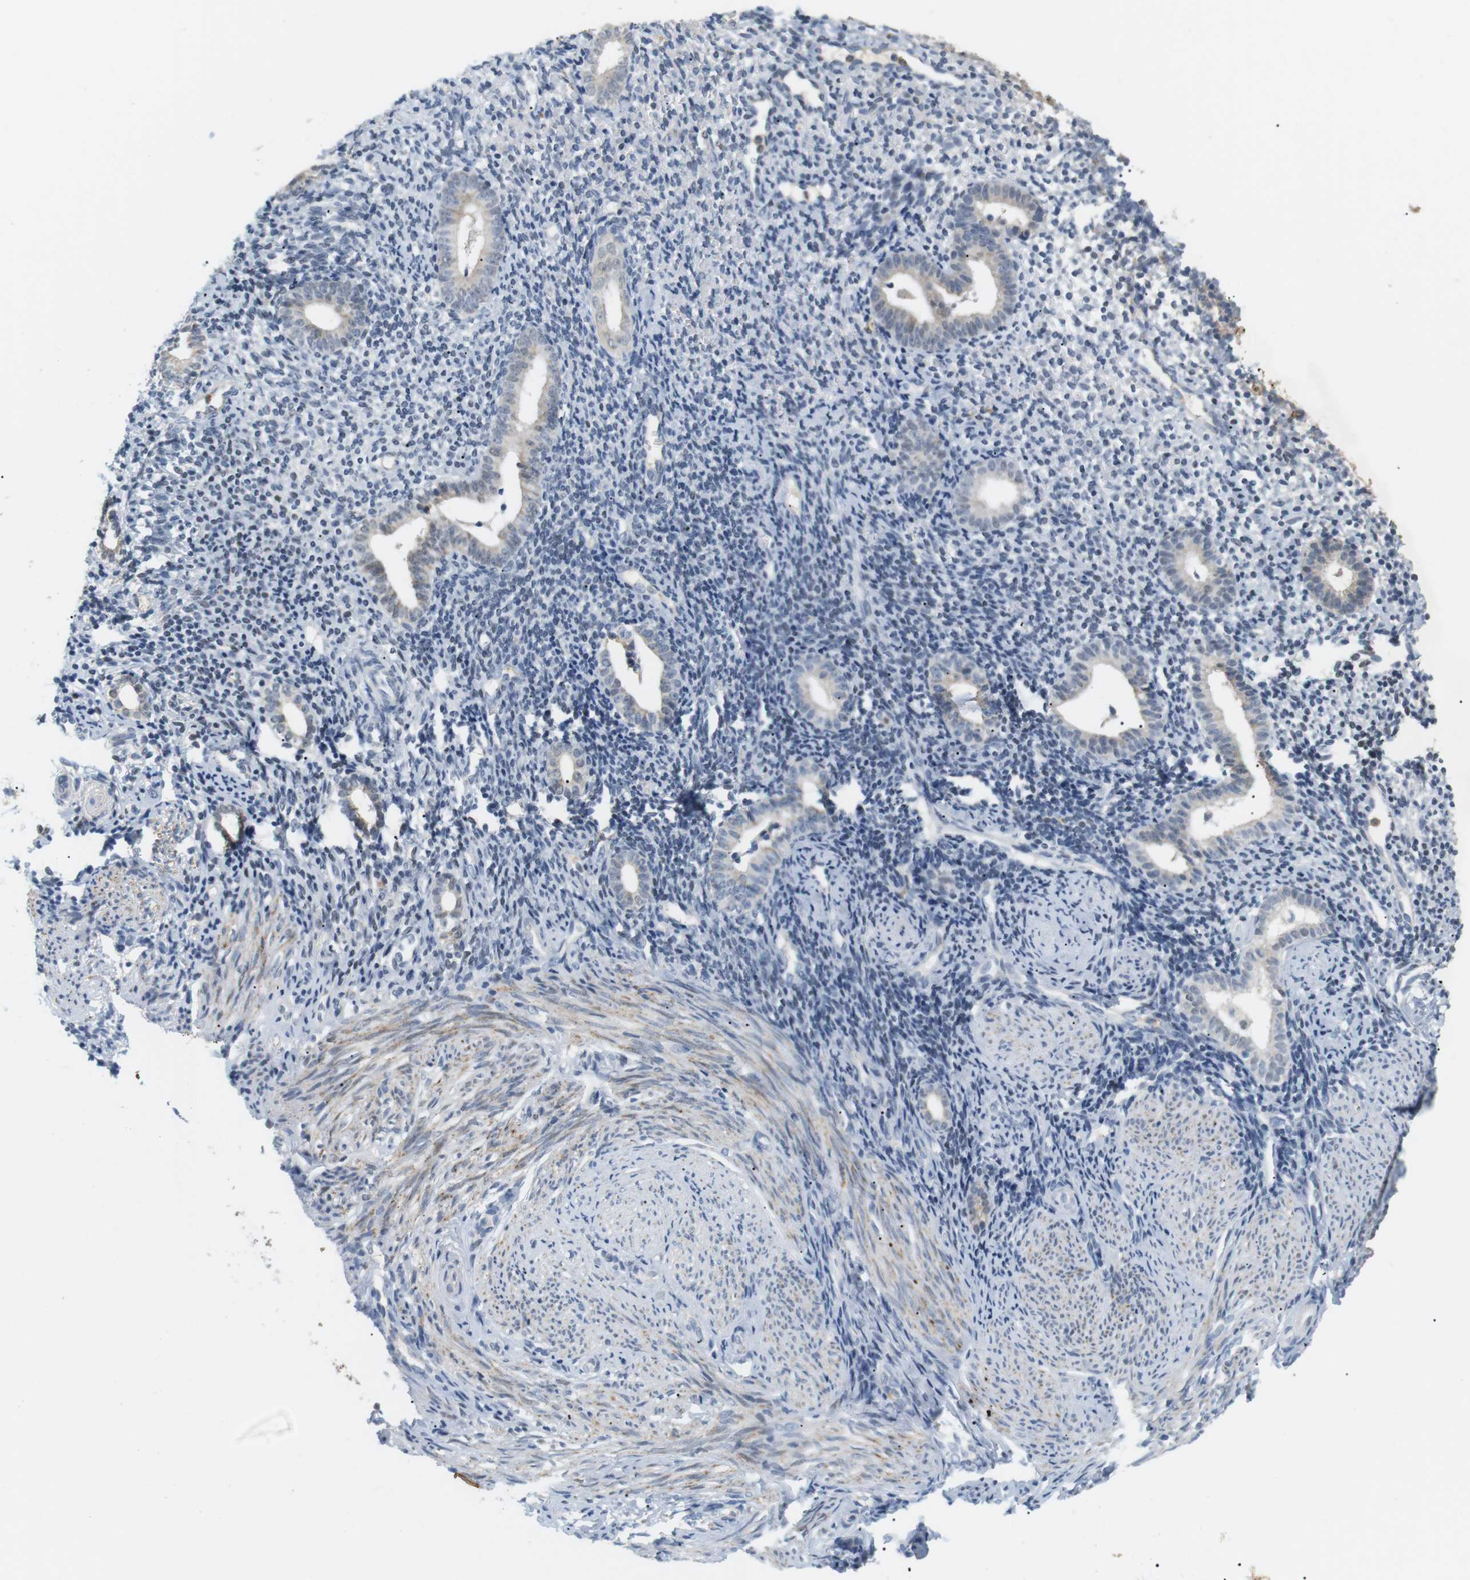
{"staining": {"intensity": "negative", "quantity": "none", "location": "none"}, "tissue": "endometrium", "cell_type": "Cells in endometrial stroma", "image_type": "normal", "snomed": [{"axis": "morphology", "description": "Normal tissue, NOS"}, {"axis": "topography", "description": "Endometrium"}], "caption": "A photomicrograph of human endometrium is negative for staining in cells in endometrial stroma. (Brightfield microscopy of DAB immunohistochemistry at high magnification).", "gene": "CD300E", "patient": {"sex": "female", "age": 50}}